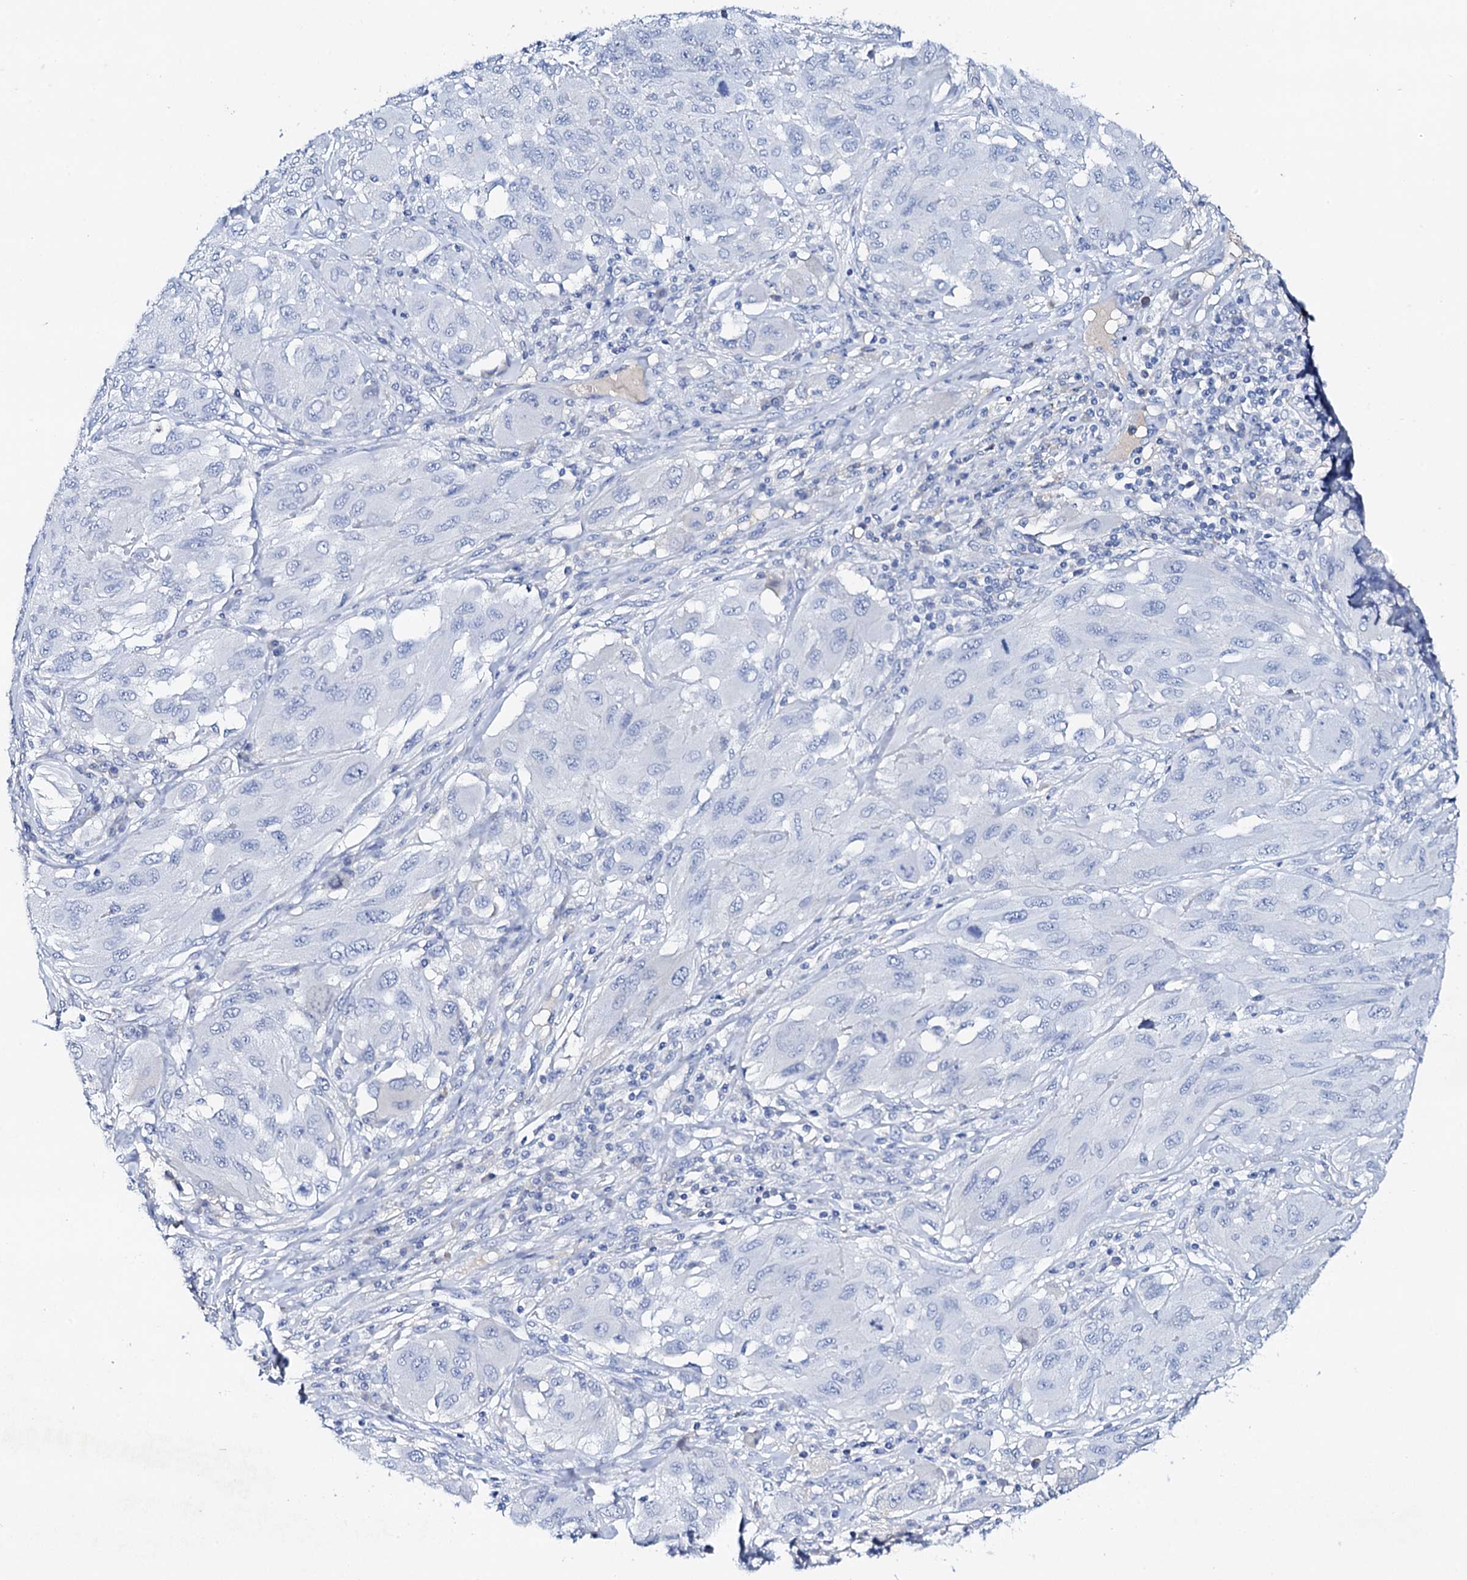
{"staining": {"intensity": "negative", "quantity": "none", "location": "none"}, "tissue": "melanoma", "cell_type": "Tumor cells", "image_type": "cancer", "snomed": [{"axis": "morphology", "description": "Malignant melanoma, NOS"}, {"axis": "topography", "description": "Skin"}], "caption": "A high-resolution photomicrograph shows immunohistochemistry (IHC) staining of melanoma, which displays no significant positivity in tumor cells.", "gene": "FBXL16", "patient": {"sex": "female", "age": 91}}